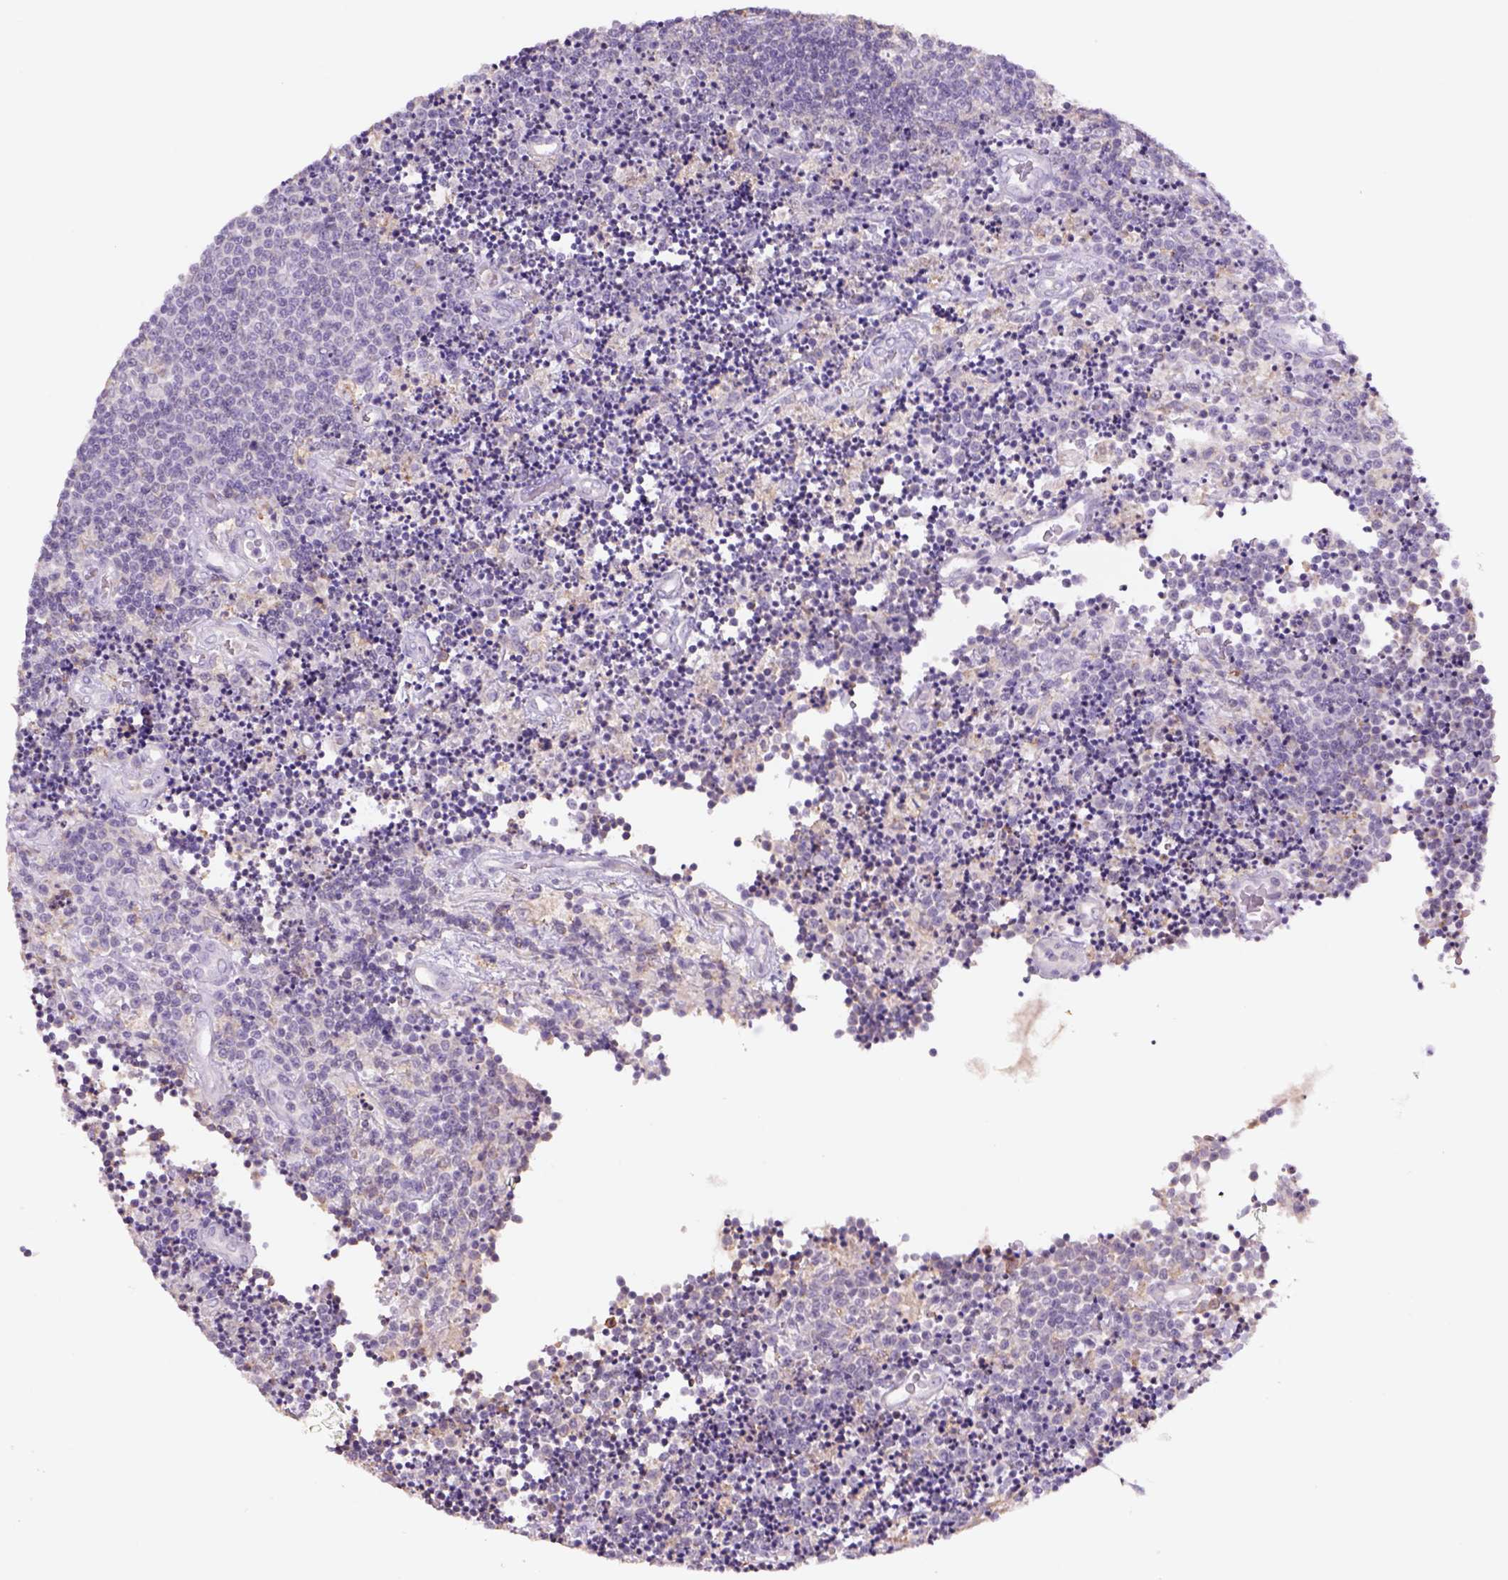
{"staining": {"intensity": "negative", "quantity": "none", "location": "none"}, "tissue": "lymphoma", "cell_type": "Tumor cells", "image_type": "cancer", "snomed": [{"axis": "morphology", "description": "Malignant lymphoma, non-Hodgkin's type, Low grade"}, {"axis": "topography", "description": "Brain"}], "caption": "Lymphoma stained for a protein using IHC exhibits no positivity tumor cells.", "gene": "NAALAD2", "patient": {"sex": "female", "age": 66}}